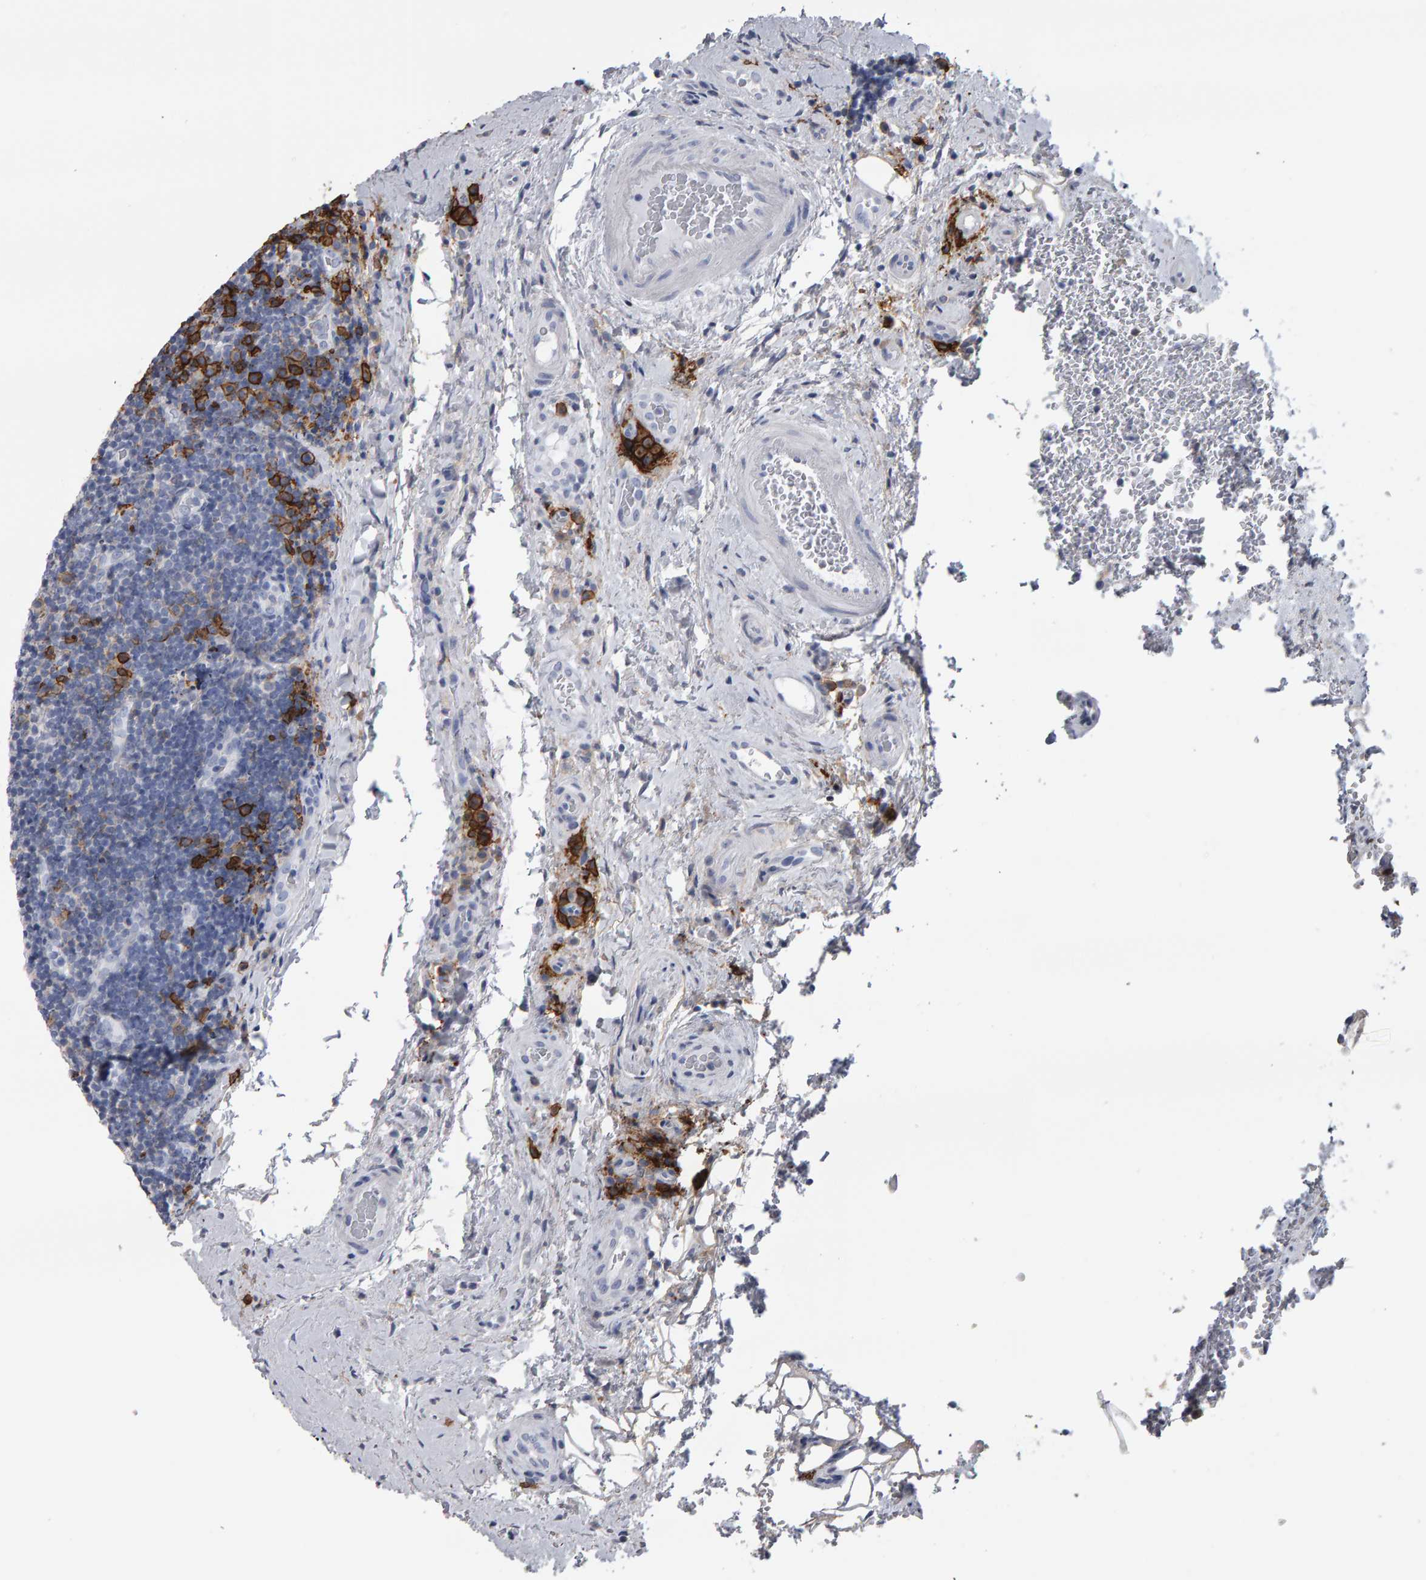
{"staining": {"intensity": "negative", "quantity": "none", "location": "none"}, "tissue": "lymphoma", "cell_type": "Tumor cells", "image_type": "cancer", "snomed": [{"axis": "morphology", "description": "Malignant lymphoma, non-Hodgkin's type, High grade"}, {"axis": "topography", "description": "Tonsil"}], "caption": "Lymphoma stained for a protein using immunohistochemistry (IHC) shows no expression tumor cells.", "gene": "CD38", "patient": {"sex": "female", "age": 36}}